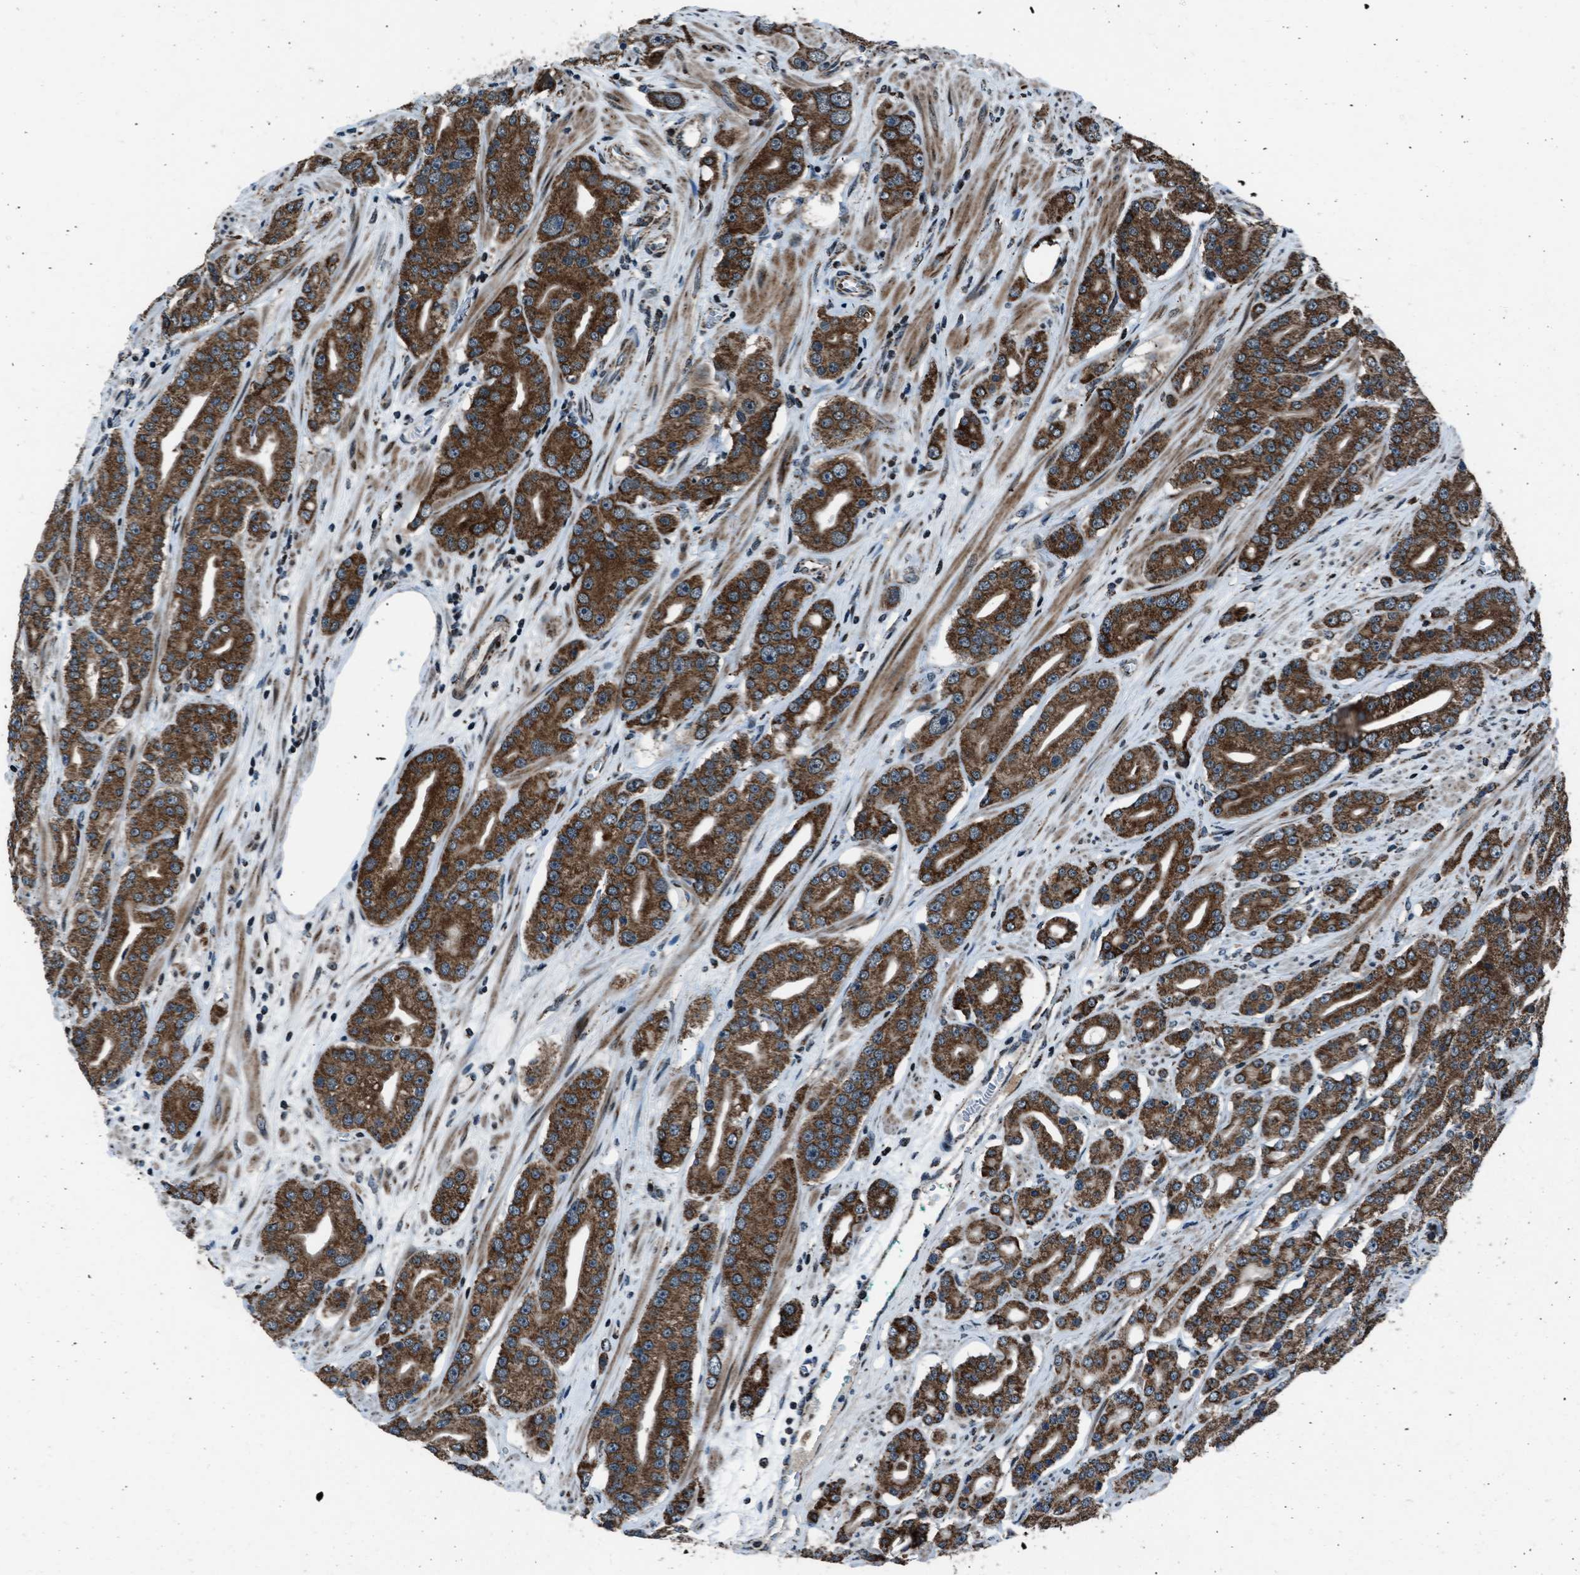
{"staining": {"intensity": "moderate", "quantity": ">75%", "location": "cytoplasmic/membranous"}, "tissue": "prostate cancer", "cell_type": "Tumor cells", "image_type": "cancer", "snomed": [{"axis": "morphology", "description": "Adenocarcinoma, High grade"}, {"axis": "topography", "description": "Prostate"}], "caption": "Brown immunohistochemical staining in adenocarcinoma (high-grade) (prostate) displays moderate cytoplasmic/membranous positivity in approximately >75% of tumor cells.", "gene": "MORC3", "patient": {"sex": "male", "age": 71}}